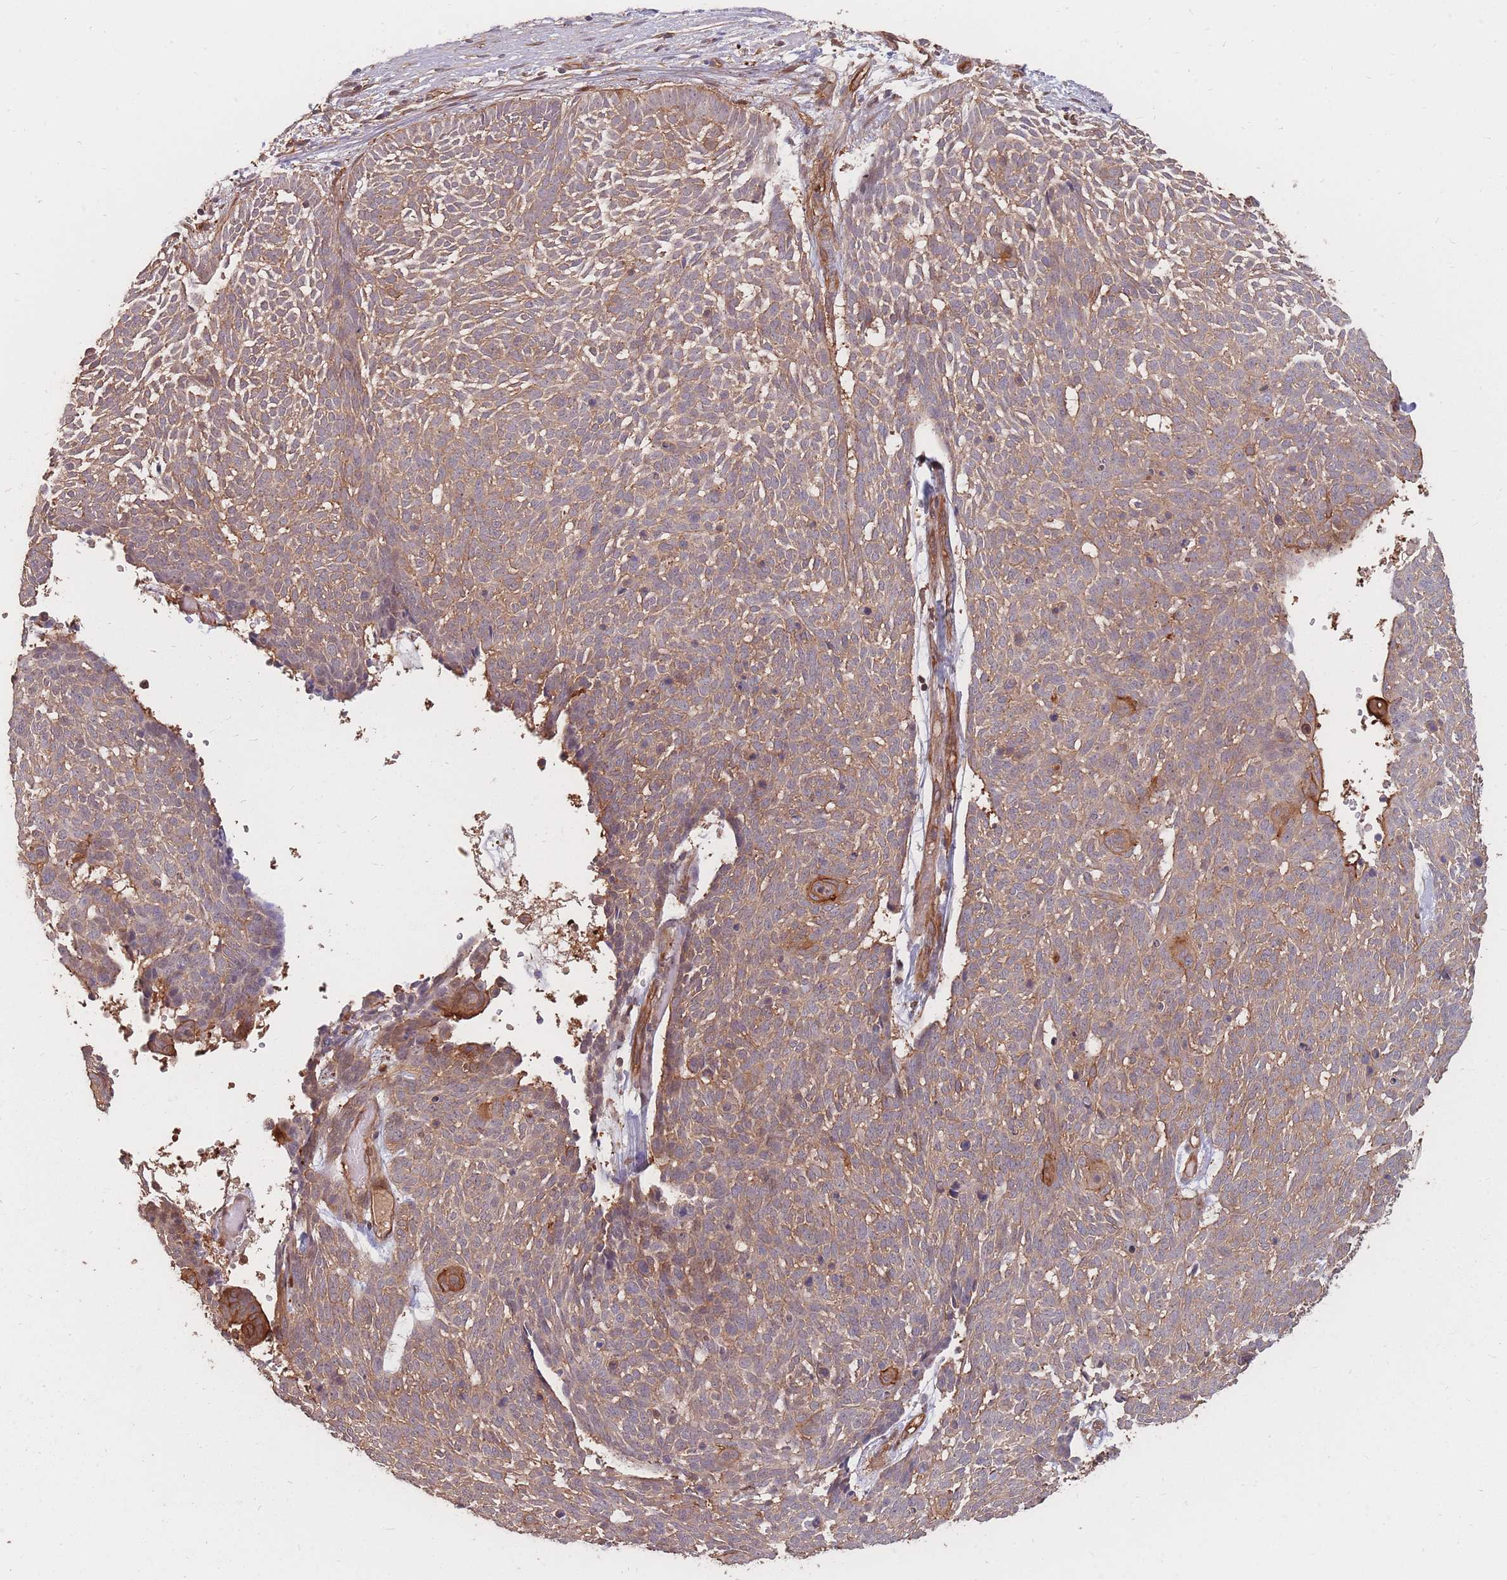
{"staining": {"intensity": "strong", "quantity": "<25%", "location": "cytoplasmic/membranous"}, "tissue": "skin cancer", "cell_type": "Tumor cells", "image_type": "cancer", "snomed": [{"axis": "morphology", "description": "Basal cell carcinoma"}, {"axis": "topography", "description": "Skin"}], "caption": "This image displays skin basal cell carcinoma stained with IHC to label a protein in brown. The cytoplasmic/membranous of tumor cells show strong positivity for the protein. Nuclei are counter-stained blue.", "gene": "PLS3", "patient": {"sex": "male", "age": 61}}